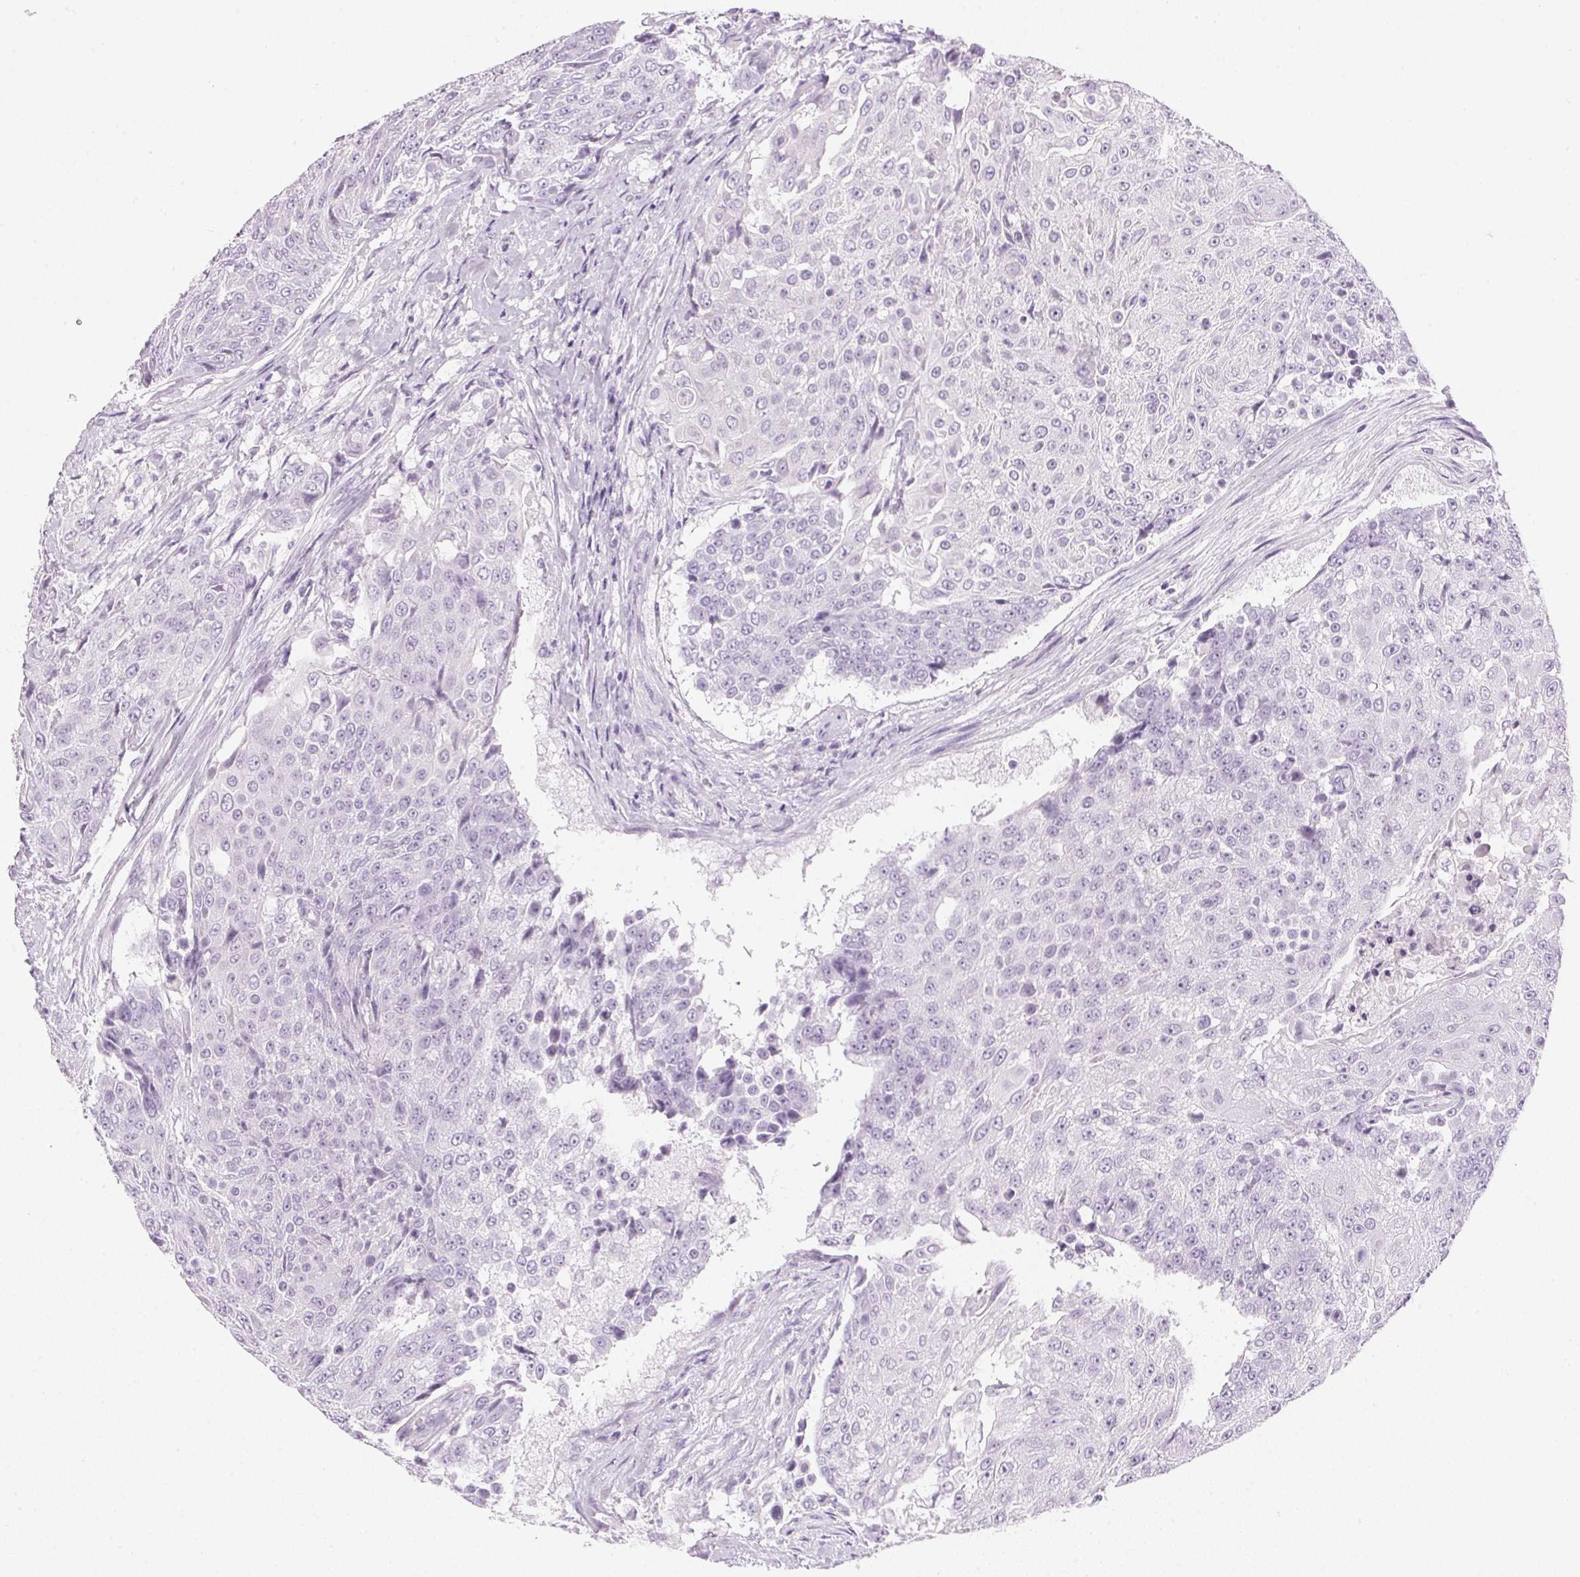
{"staining": {"intensity": "negative", "quantity": "none", "location": "none"}, "tissue": "urothelial cancer", "cell_type": "Tumor cells", "image_type": "cancer", "snomed": [{"axis": "morphology", "description": "Urothelial carcinoma, High grade"}, {"axis": "topography", "description": "Urinary bladder"}], "caption": "A photomicrograph of human urothelial cancer is negative for staining in tumor cells.", "gene": "IGFBP1", "patient": {"sex": "female", "age": 63}}